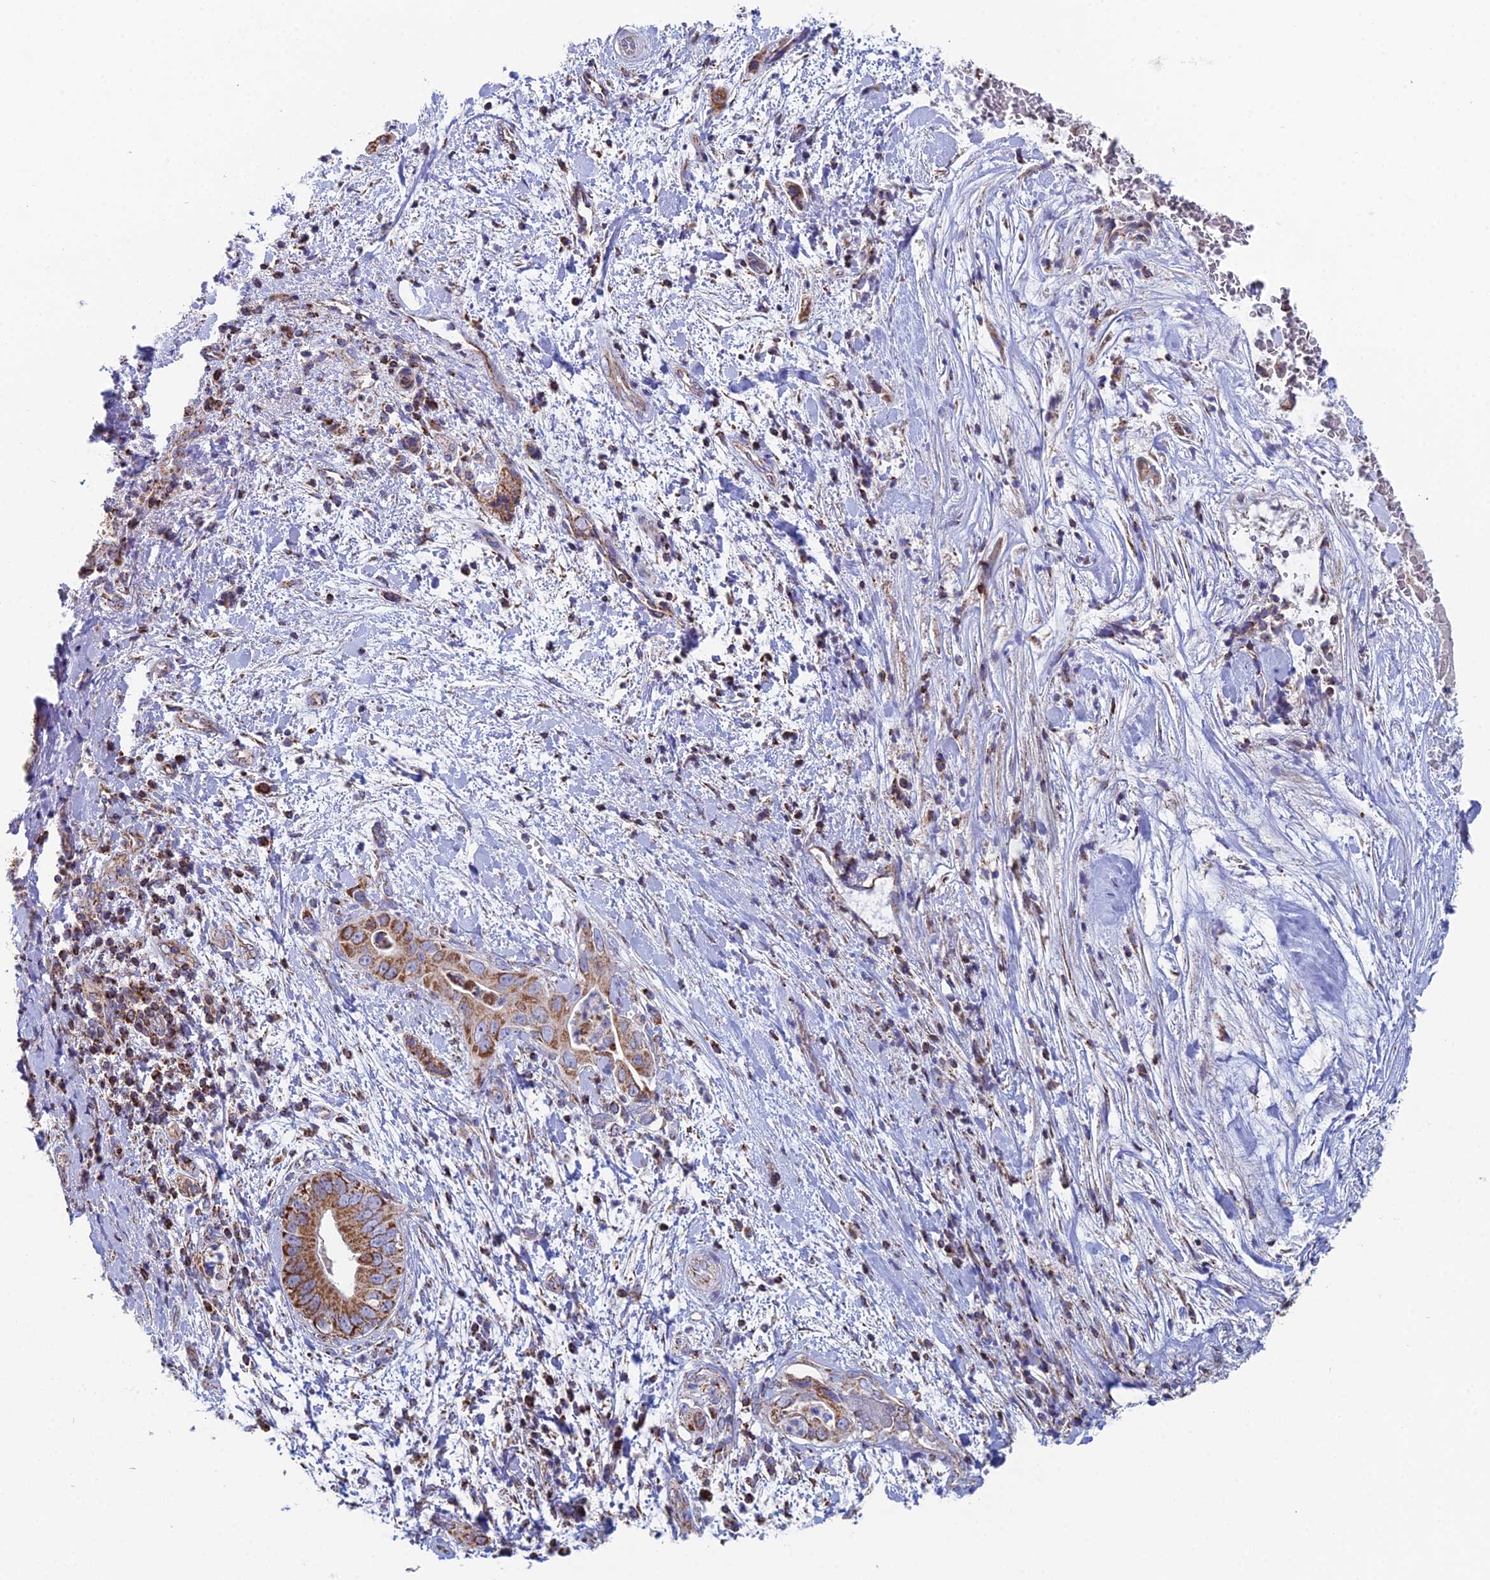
{"staining": {"intensity": "moderate", "quantity": ">75%", "location": "cytoplasmic/membranous"}, "tissue": "pancreatic cancer", "cell_type": "Tumor cells", "image_type": "cancer", "snomed": [{"axis": "morphology", "description": "Adenocarcinoma, NOS"}, {"axis": "topography", "description": "Pancreas"}], "caption": "Immunohistochemical staining of human adenocarcinoma (pancreatic) shows medium levels of moderate cytoplasmic/membranous protein staining in about >75% of tumor cells.", "gene": "SPOCK2", "patient": {"sex": "female", "age": 78}}